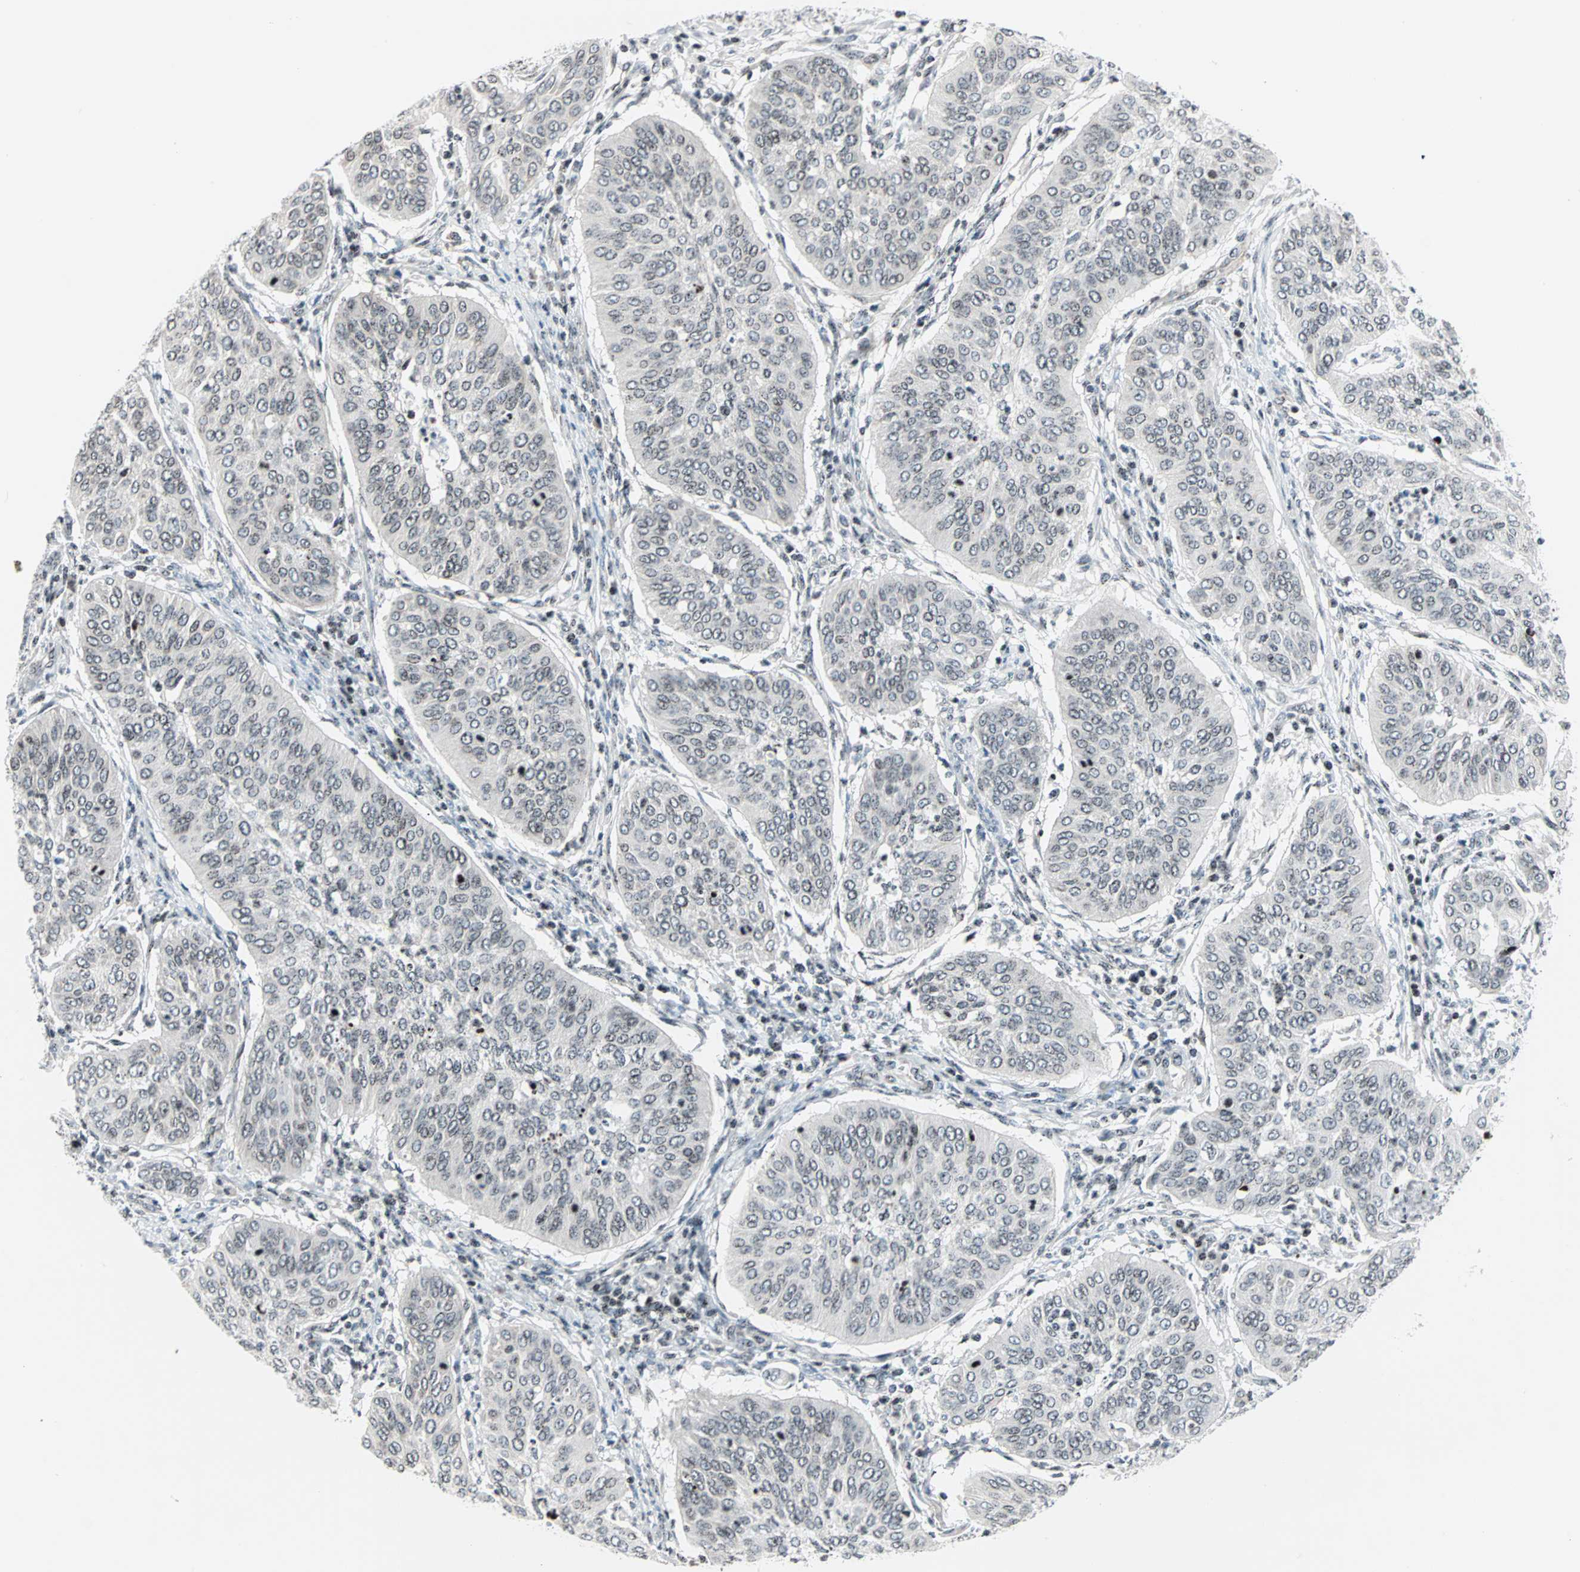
{"staining": {"intensity": "weak", "quantity": "25%-75%", "location": "nuclear"}, "tissue": "cervical cancer", "cell_type": "Tumor cells", "image_type": "cancer", "snomed": [{"axis": "morphology", "description": "Normal tissue, NOS"}, {"axis": "morphology", "description": "Squamous cell carcinoma, NOS"}, {"axis": "topography", "description": "Cervix"}], "caption": "A low amount of weak nuclear expression is identified in approximately 25%-75% of tumor cells in cervical cancer (squamous cell carcinoma) tissue.", "gene": "CENPA", "patient": {"sex": "female", "age": 39}}